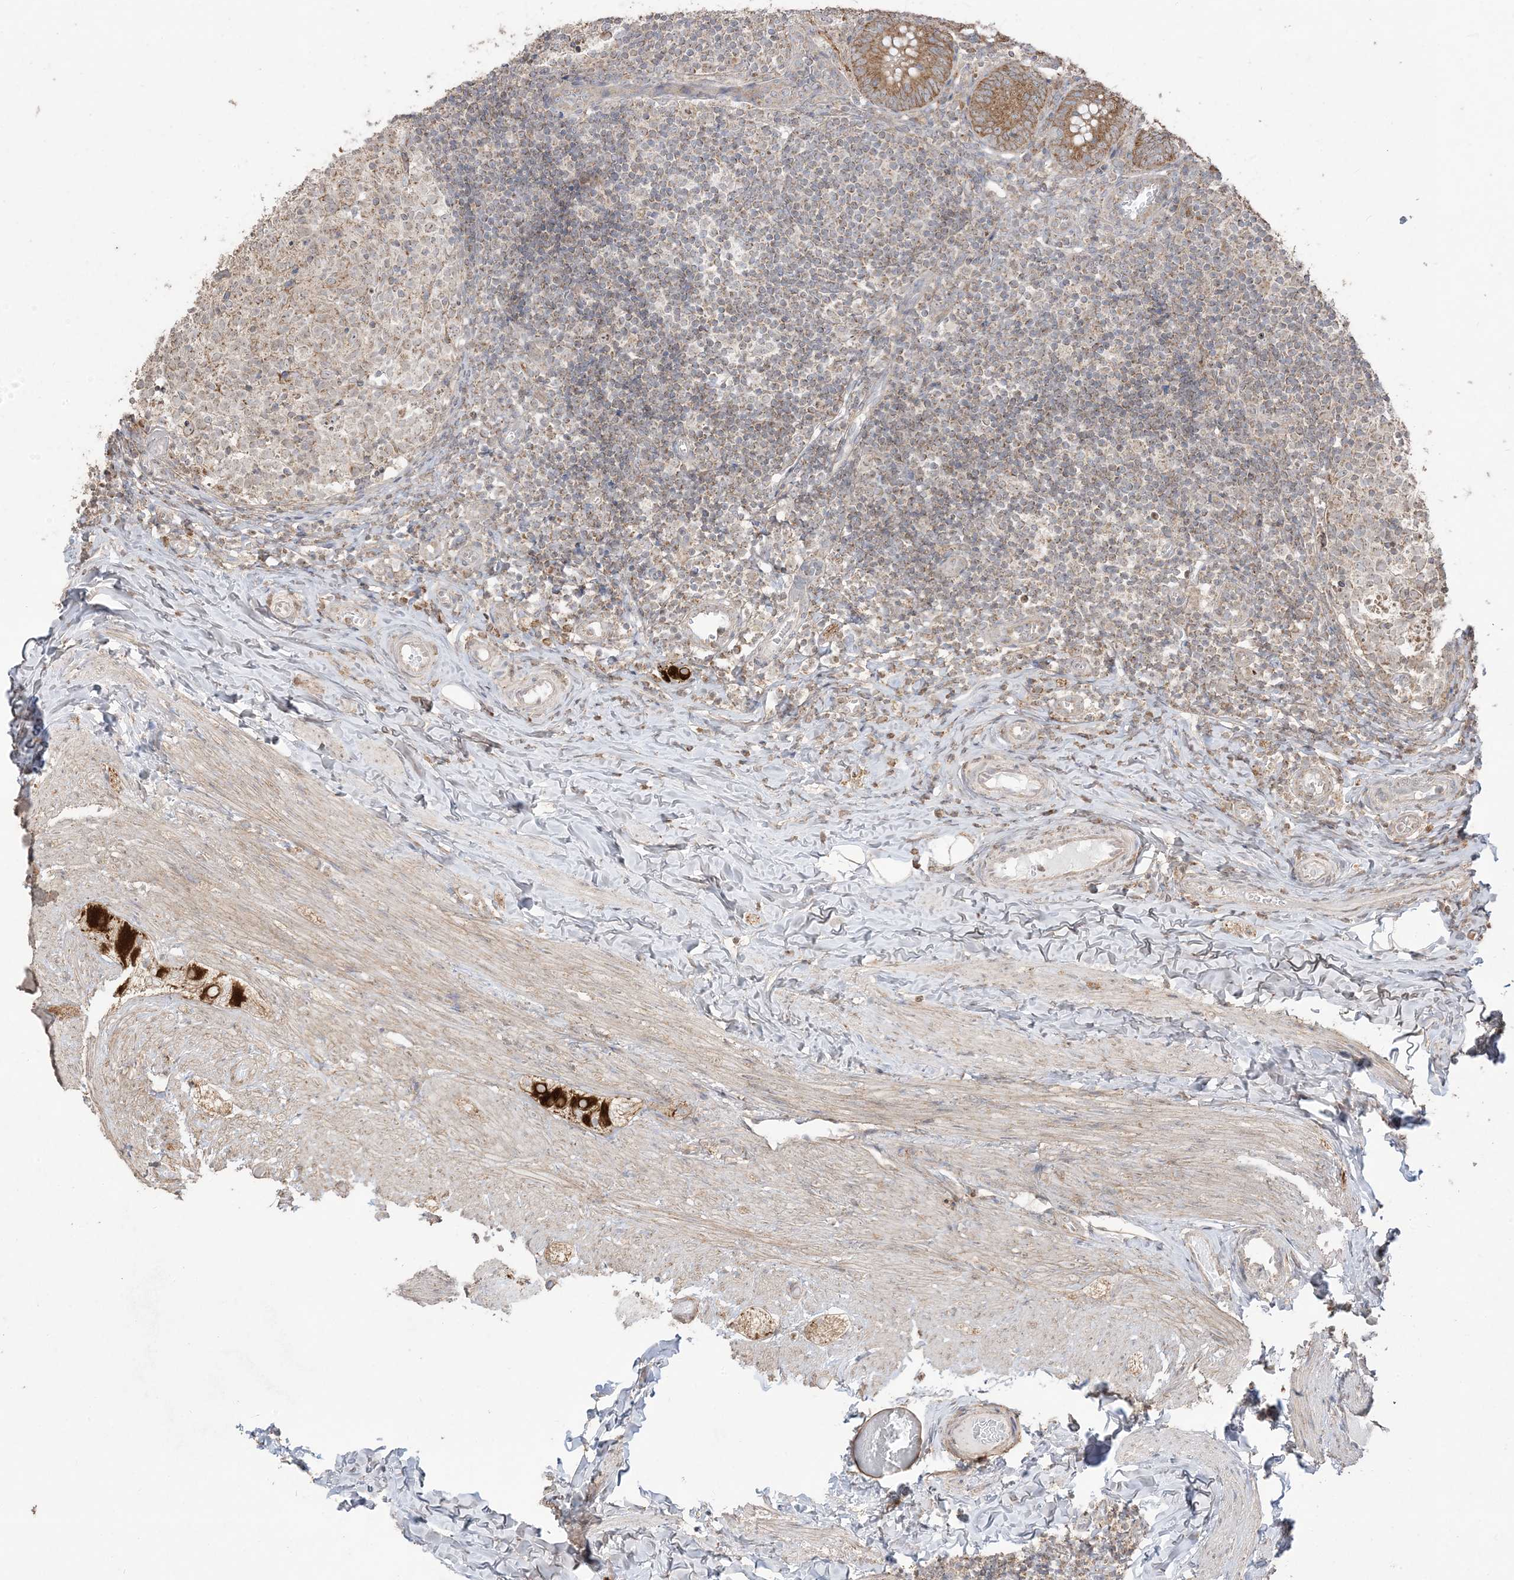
{"staining": {"intensity": "moderate", "quantity": ">75%", "location": "cytoplasmic/membranous"}, "tissue": "appendix", "cell_type": "Glandular cells", "image_type": "normal", "snomed": [{"axis": "morphology", "description": "Normal tissue, NOS"}, {"axis": "topography", "description": "Appendix"}], "caption": "Protein staining displays moderate cytoplasmic/membranous expression in approximately >75% of glandular cells in benign appendix.", "gene": "SIRT3", "patient": {"sex": "male", "age": 8}}